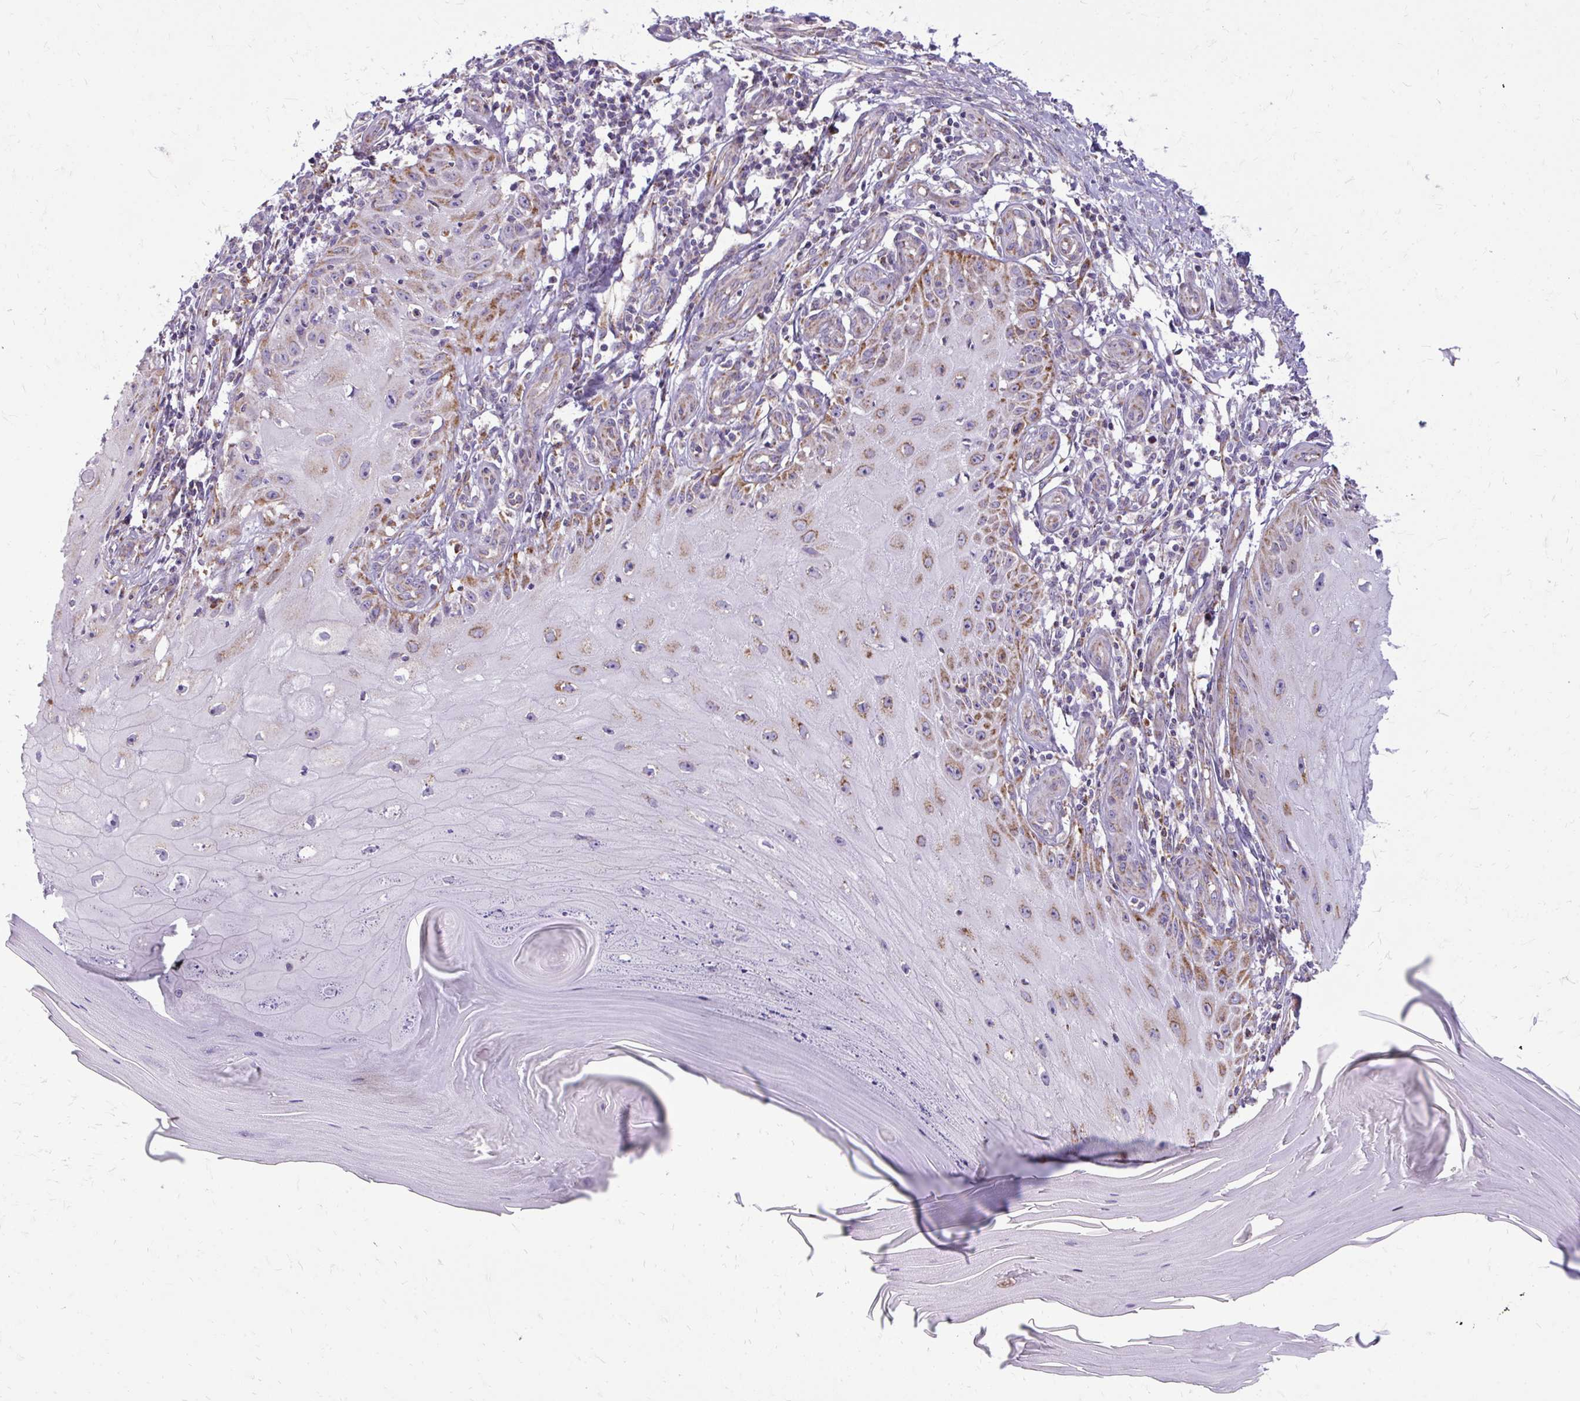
{"staining": {"intensity": "moderate", "quantity": "<25%", "location": "cytoplasmic/membranous"}, "tissue": "skin cancer", "cell_type": "Tumor cells", "image_type": "cancer", "snomed": [{"axis": "morphology", "description": "Squamous cell carcinoma, NOS"}, {"axis": "topography", "description": "Skin"}], "caption": "A micrograph of skin cancer (squamous cell carcinoma) stained for a protein demonstrates moderate cytoplasmic/membranous brown staining in tumor cells.", "gene": "IFIT1", "patient": {"sex": "female", "age": 77}}